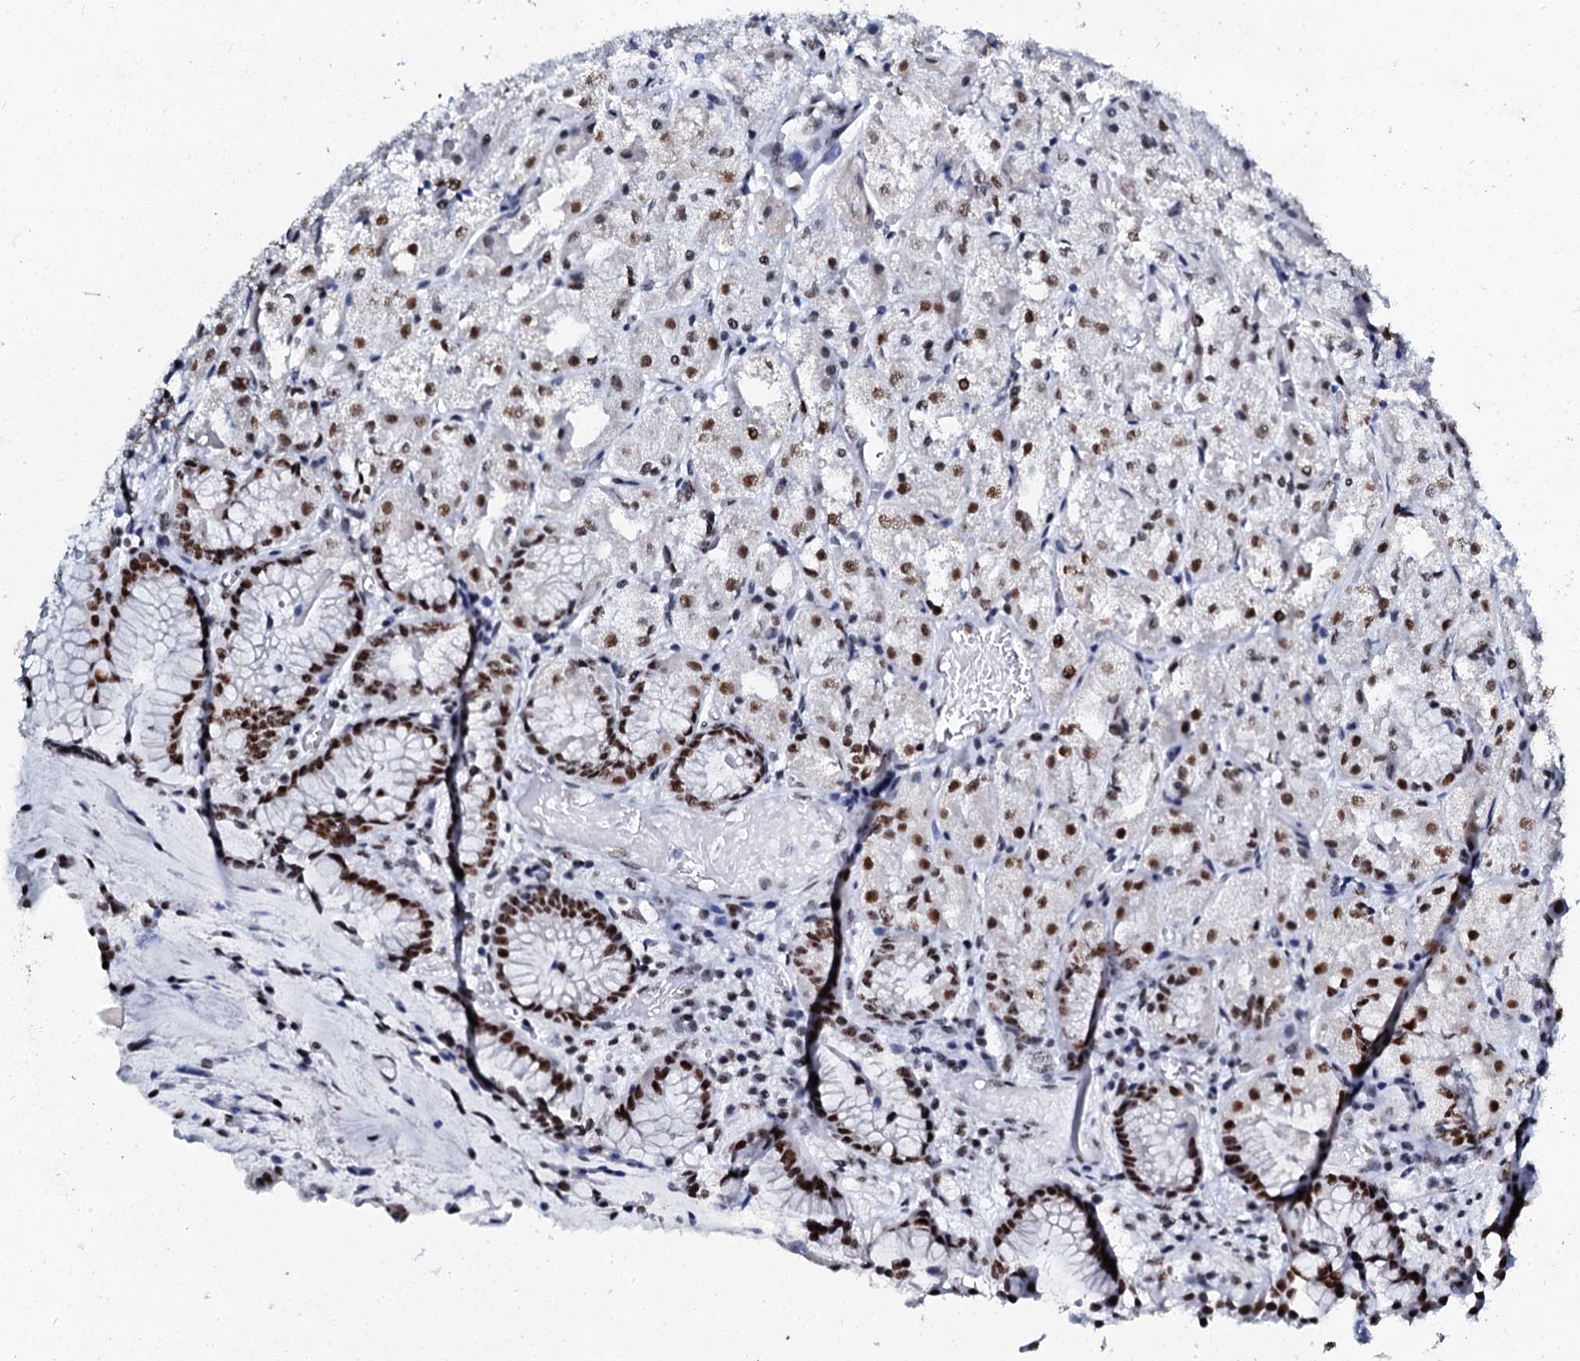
{"staining": {"intensity": "moderate", "quantity": ">75%", "location": "nuclear"}, "tissue": "stomach", "cell_type": "Glandular cells", "image_type": "normal", "snomed": [{"axis": "morphology", "description": "Normal tissue, NOS"}, {"axis": "topography", "description": "Stomach, upper"}], "caption": "This micrograph exhibits immunohistochemistry (IHC) staining of normal human stomach, with medium moderate nuclear staining in about >75% of glandular cells.", "gene": "SLTM", "patient": {"sex": "male", "age": 72}}